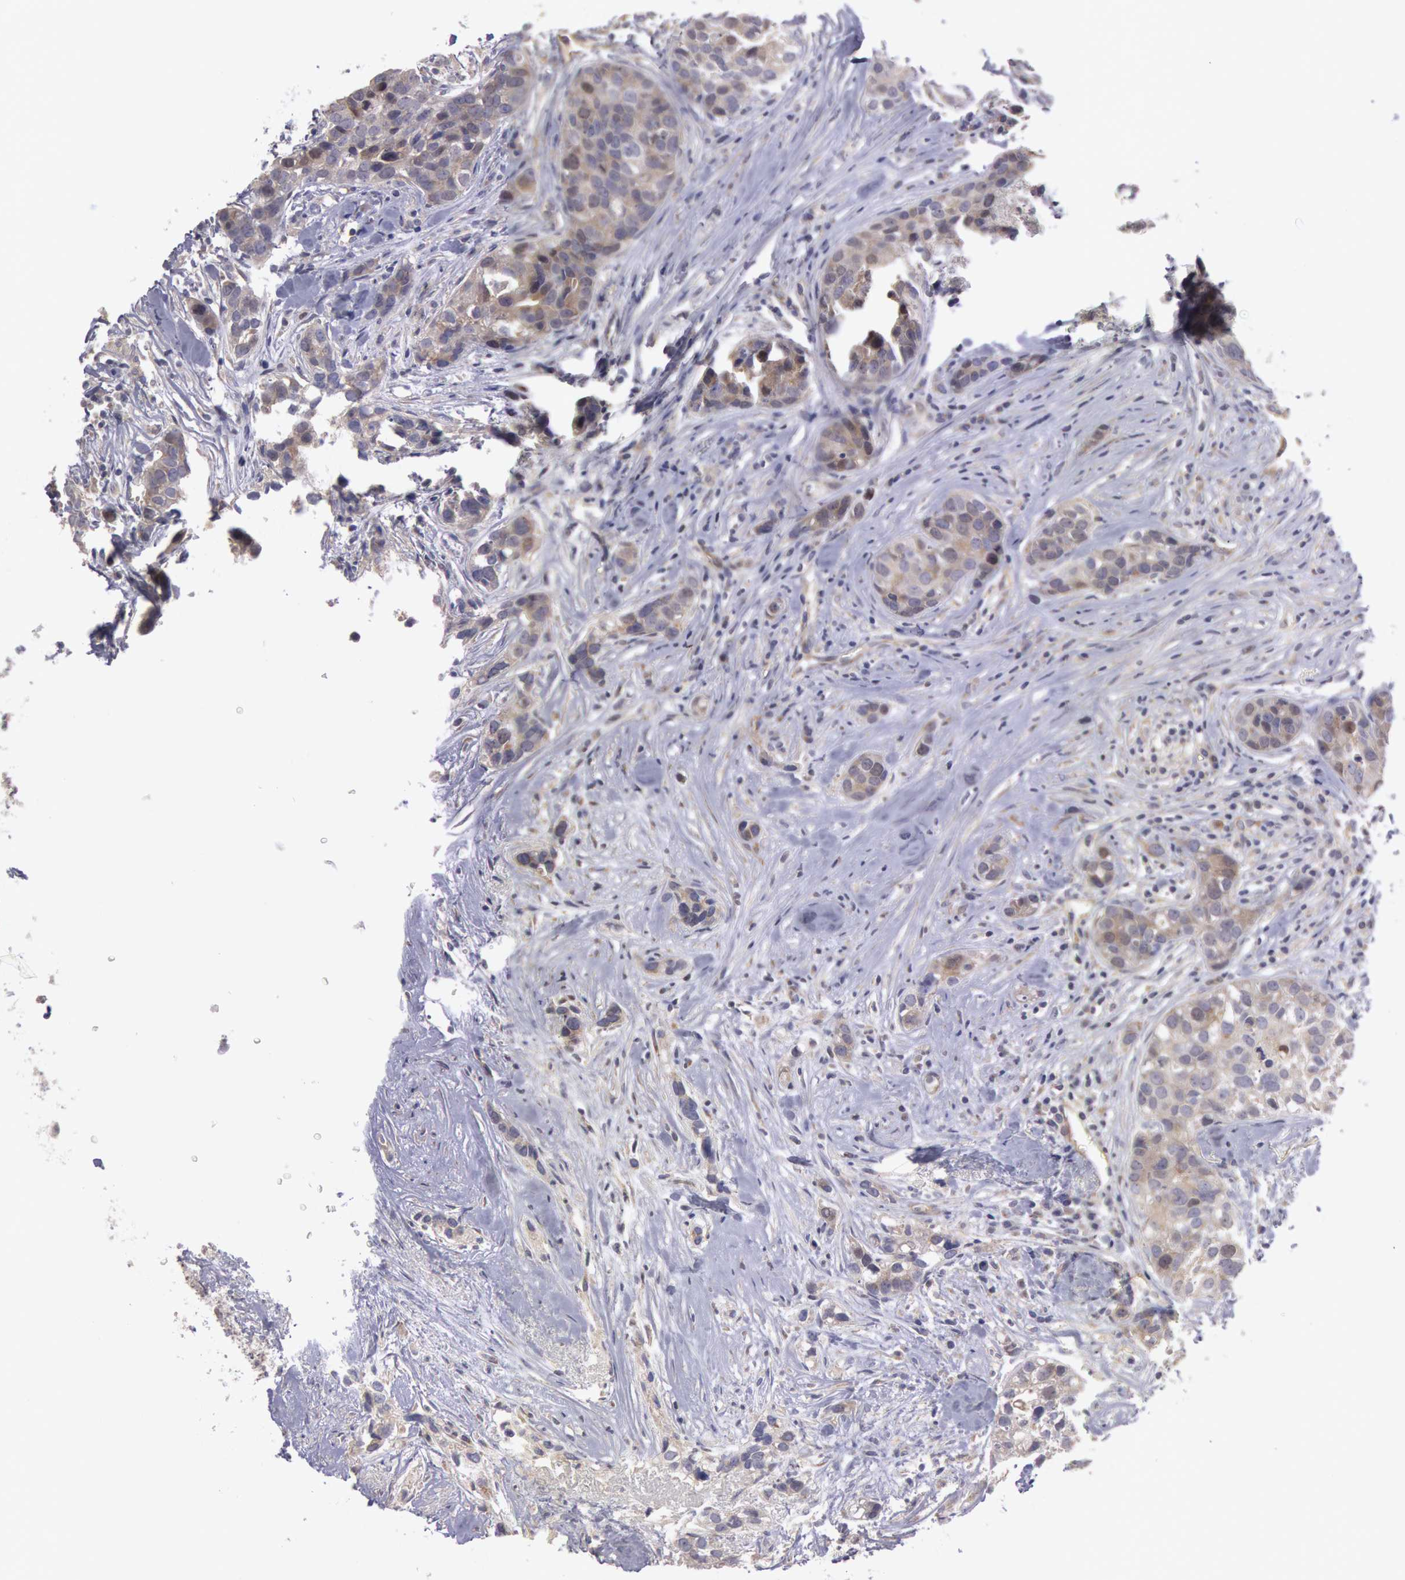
{"staining": {"intensity": "negative", "quantity": "none", "location": "none"}, "tissue": "breast cancer", "cell_type": "Tumor cells", "image_type": "cancer", "snomed": [{"axis": "morphology", "description": "Duct carcinoma"}, {"axis": "topography", "description": "Breast"}], "caption": "Protein analysis of breast cancer shows no significant positivity in tumor cells.", "gene": "AMOTL1", "patient": {"sex": "female", "age": 91}}